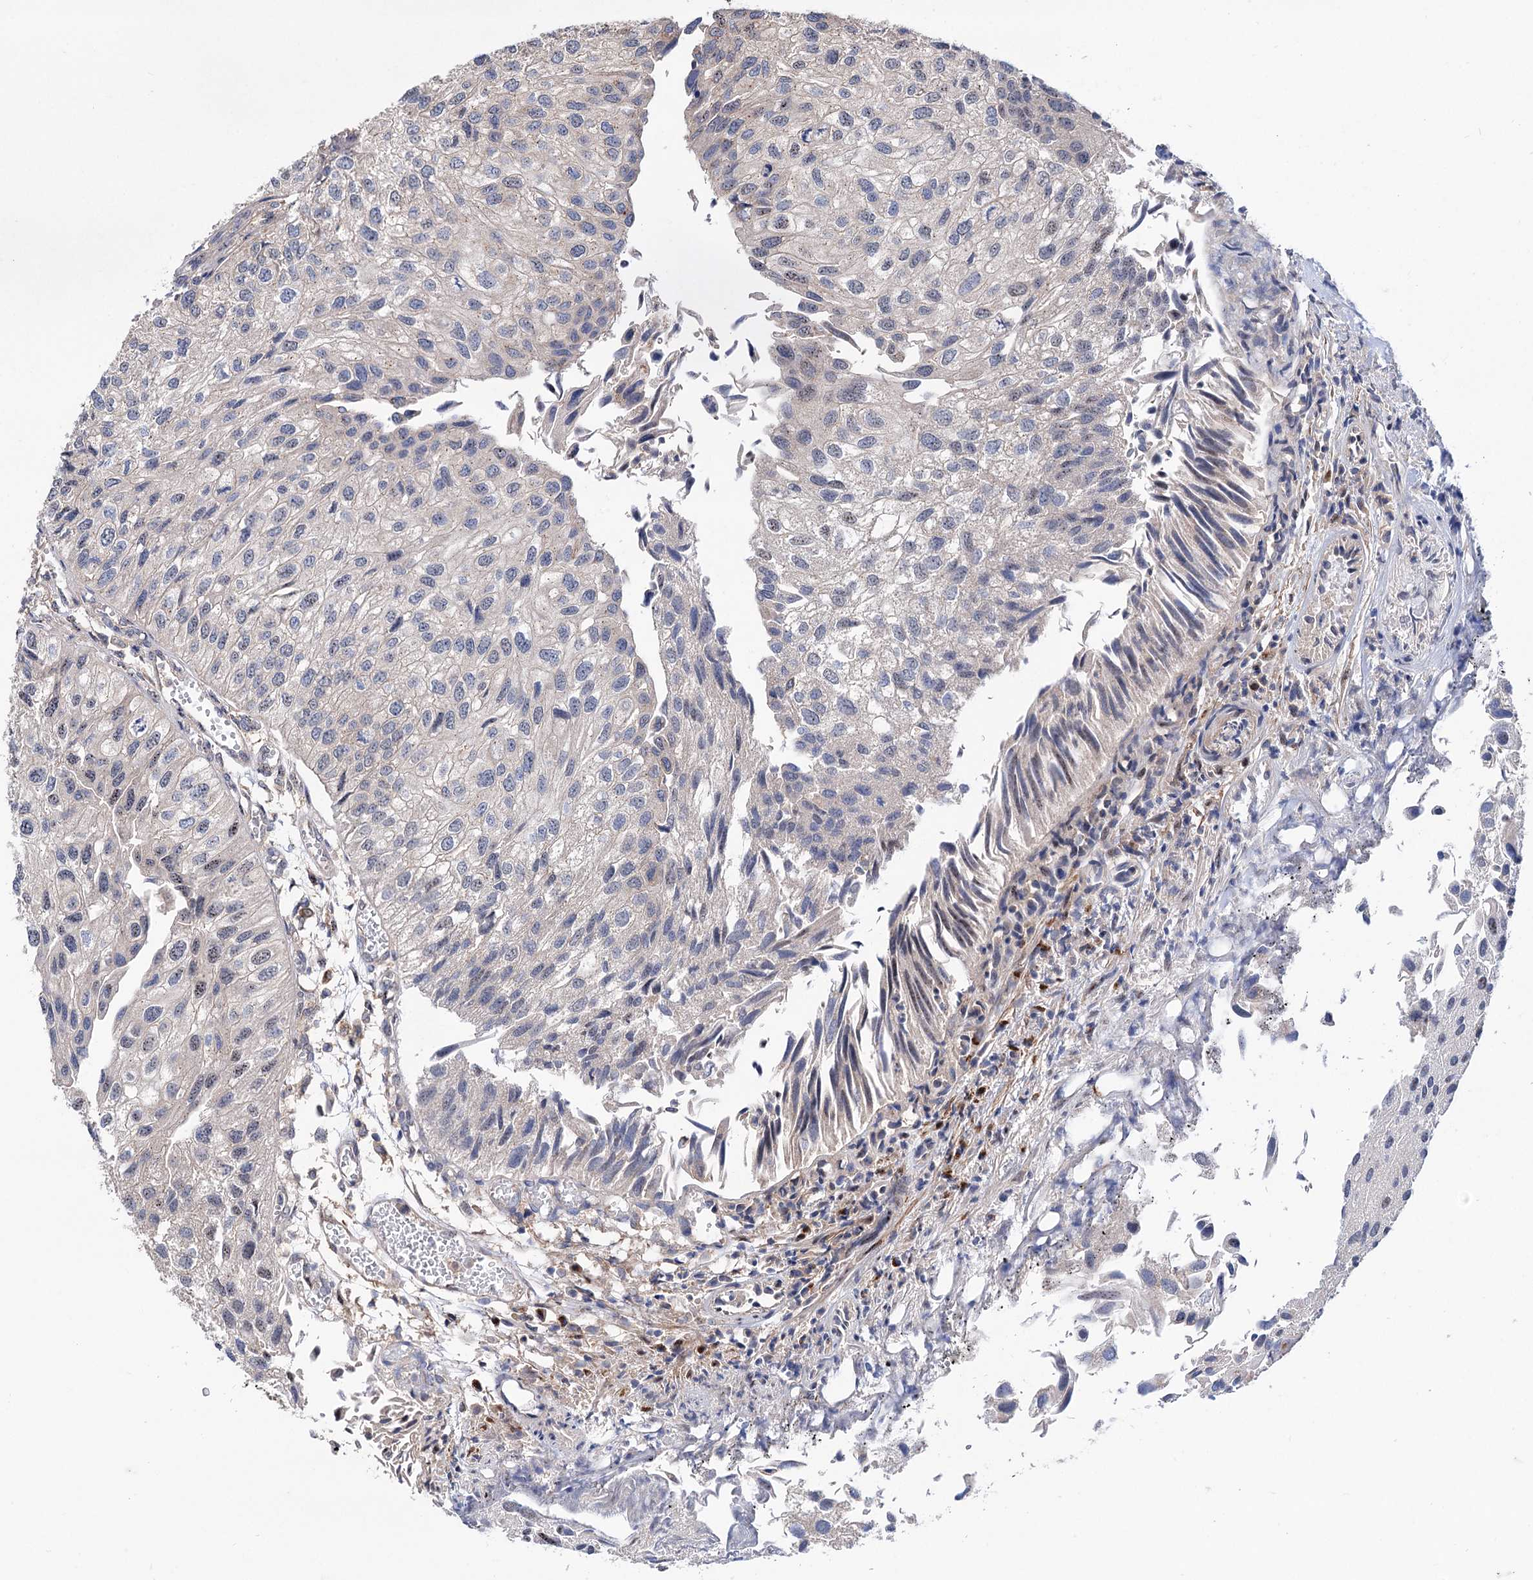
{"staining": {"intensity": "weak", "quantity": "<25%", "location": "nuclear"}, "tissue": "urothelial cancer", "cell_type": "Tumor cells", "image_type": "cancer", "snomed": [{"axis": "morphology", "description": "Urothelial carcinoma, Low grade"}, {"axis": "topography", "description": "Urinary bladder"}], "caption": "There is no significant expression in tumor cells of urothelial cancer.", "gene": "SEC24A", "patient": {"sex": "female", "age": 89}}